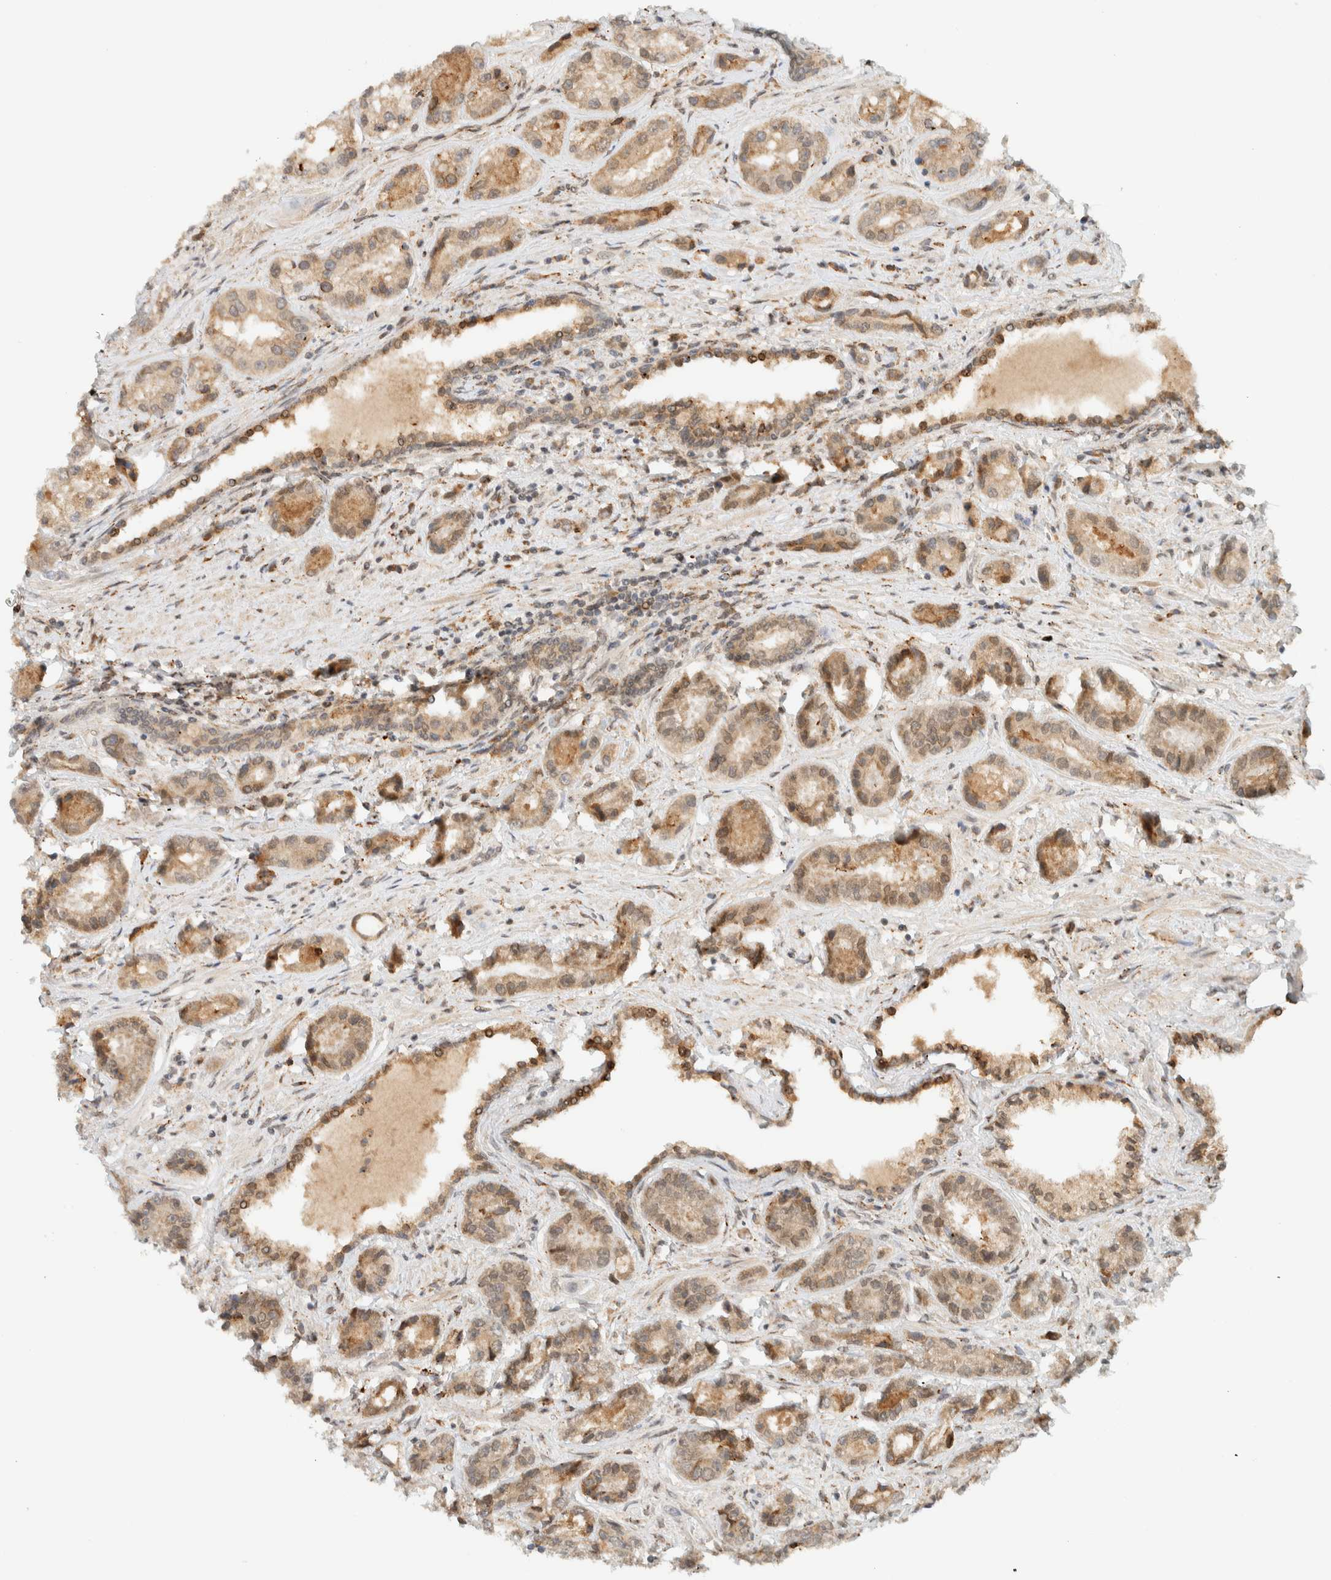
{"staining": {"intensity": "weak", "quantity": ">75%", "location": "cytoplasmic/membranous"}, "tissue": "prostate cancer", "cell_type": "Tumor cells", "image_type": "cancer", "snomed": [{"axis": "morphology", "description": "Adenocarcinoma, High grade"}, {"axis": "topography", "description": "Prostate"}], "caption": "IHC image of human prostate cancer (adenocarcinoma (high-grade)) stained for a protein (brown), which exhibits low levels of weak cytoplasmic/membranous staining in approximately >75% of tumor cells.", "gene": "ITPRID1", "patient": {"sex": "male", "age": 61}}